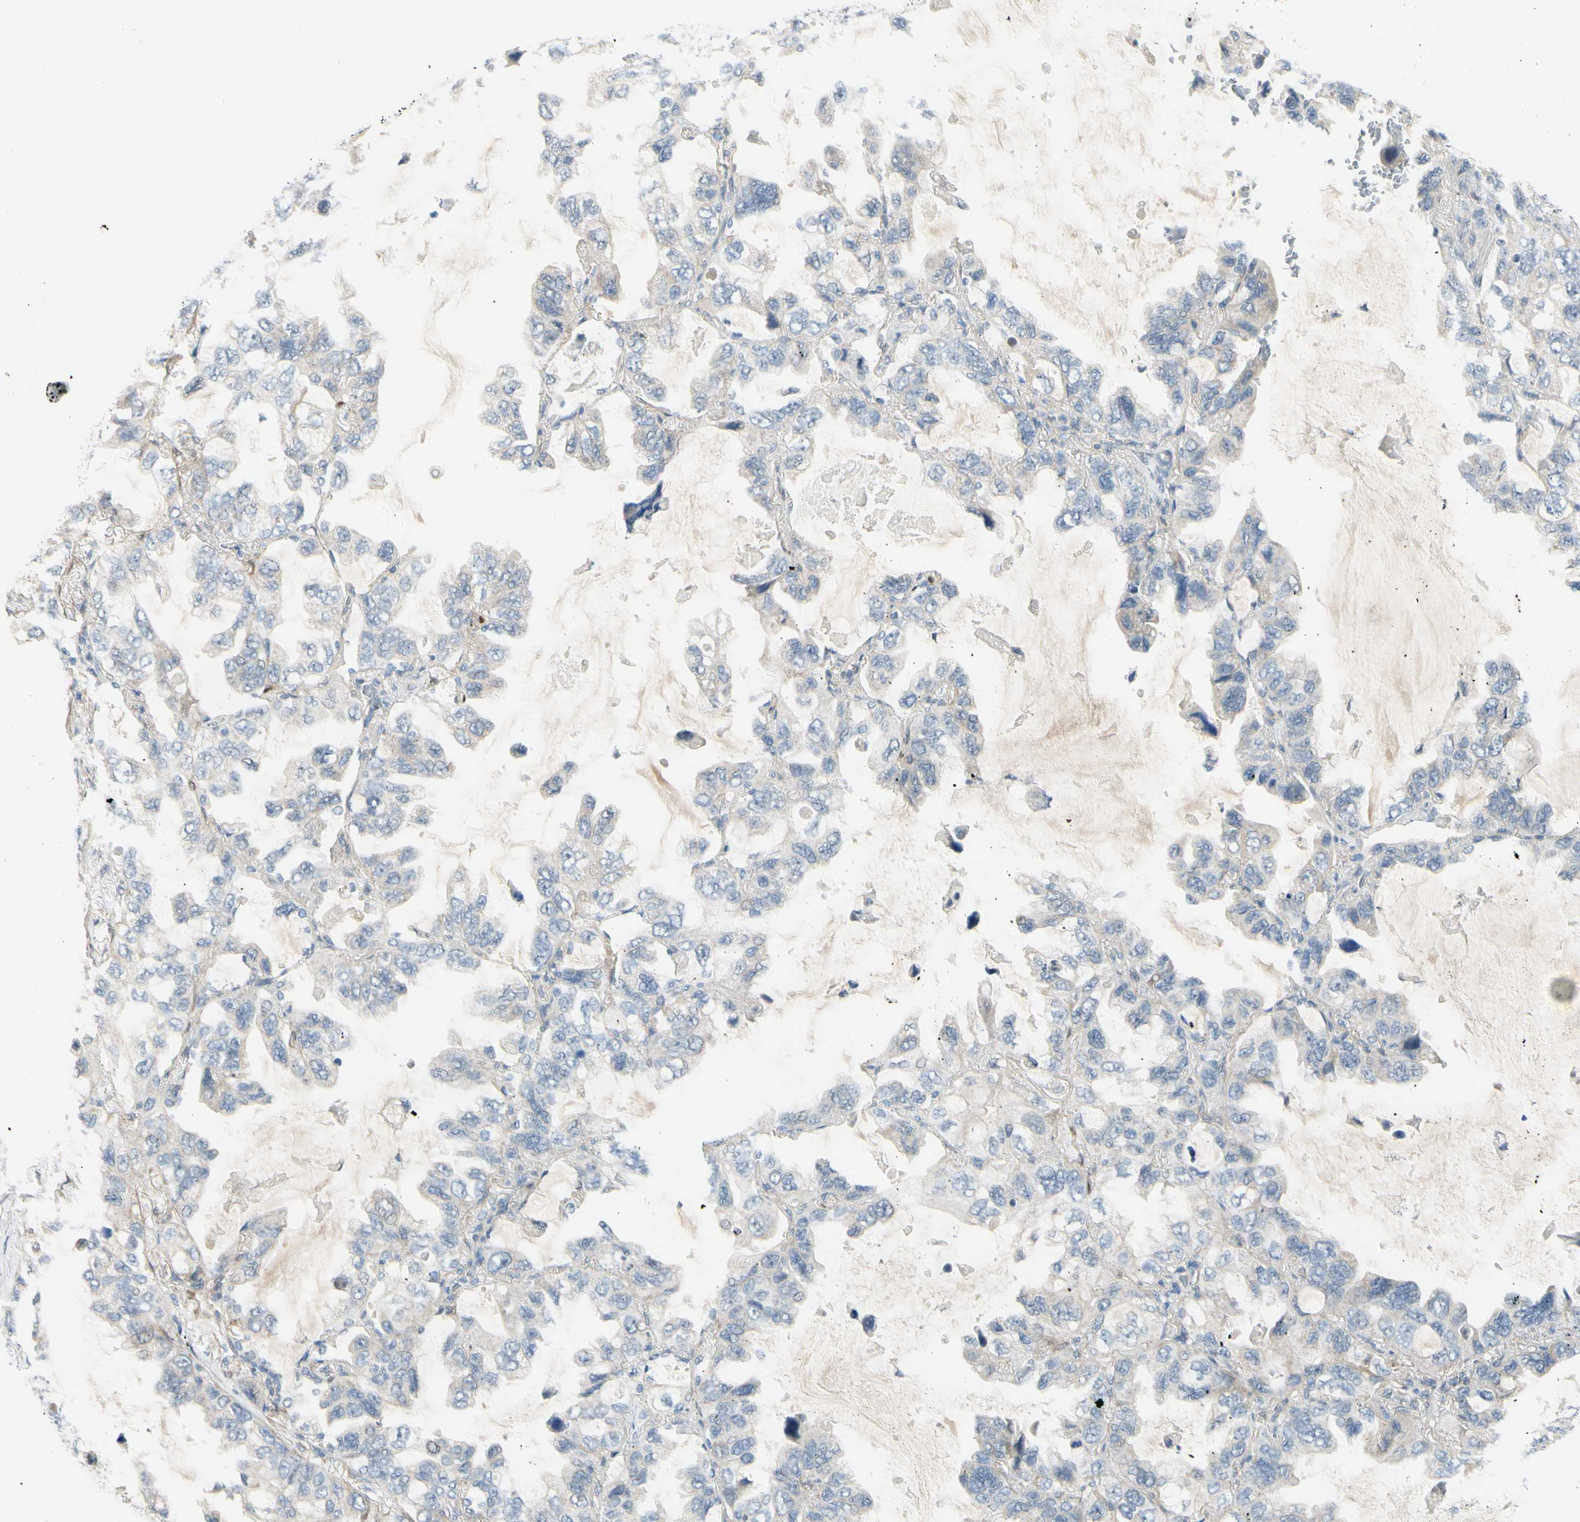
{"staining": {"intensity": "negative", "quantity": "none", "location": "none"}, "tissue": "lung cancer", "cell_type": "Tumor cells", "image_type": "cancer", "snomed": [{"axis": "morphology", "description": "Squamous cell carcinoma, NOS"}, {"axis": "topography", "description": "Lung"}], "caption": "DAB immunohistochemical staining of human lung cancer demonstrates no significant expression in tumor cells. The staining is performed using DAB (3,3'-diaminobenzidine) brown chromogen with nuclei counter-stained in using hematoxylin.", "gene": "FHL2", "patient": {"sex": "female", "age": 73}}